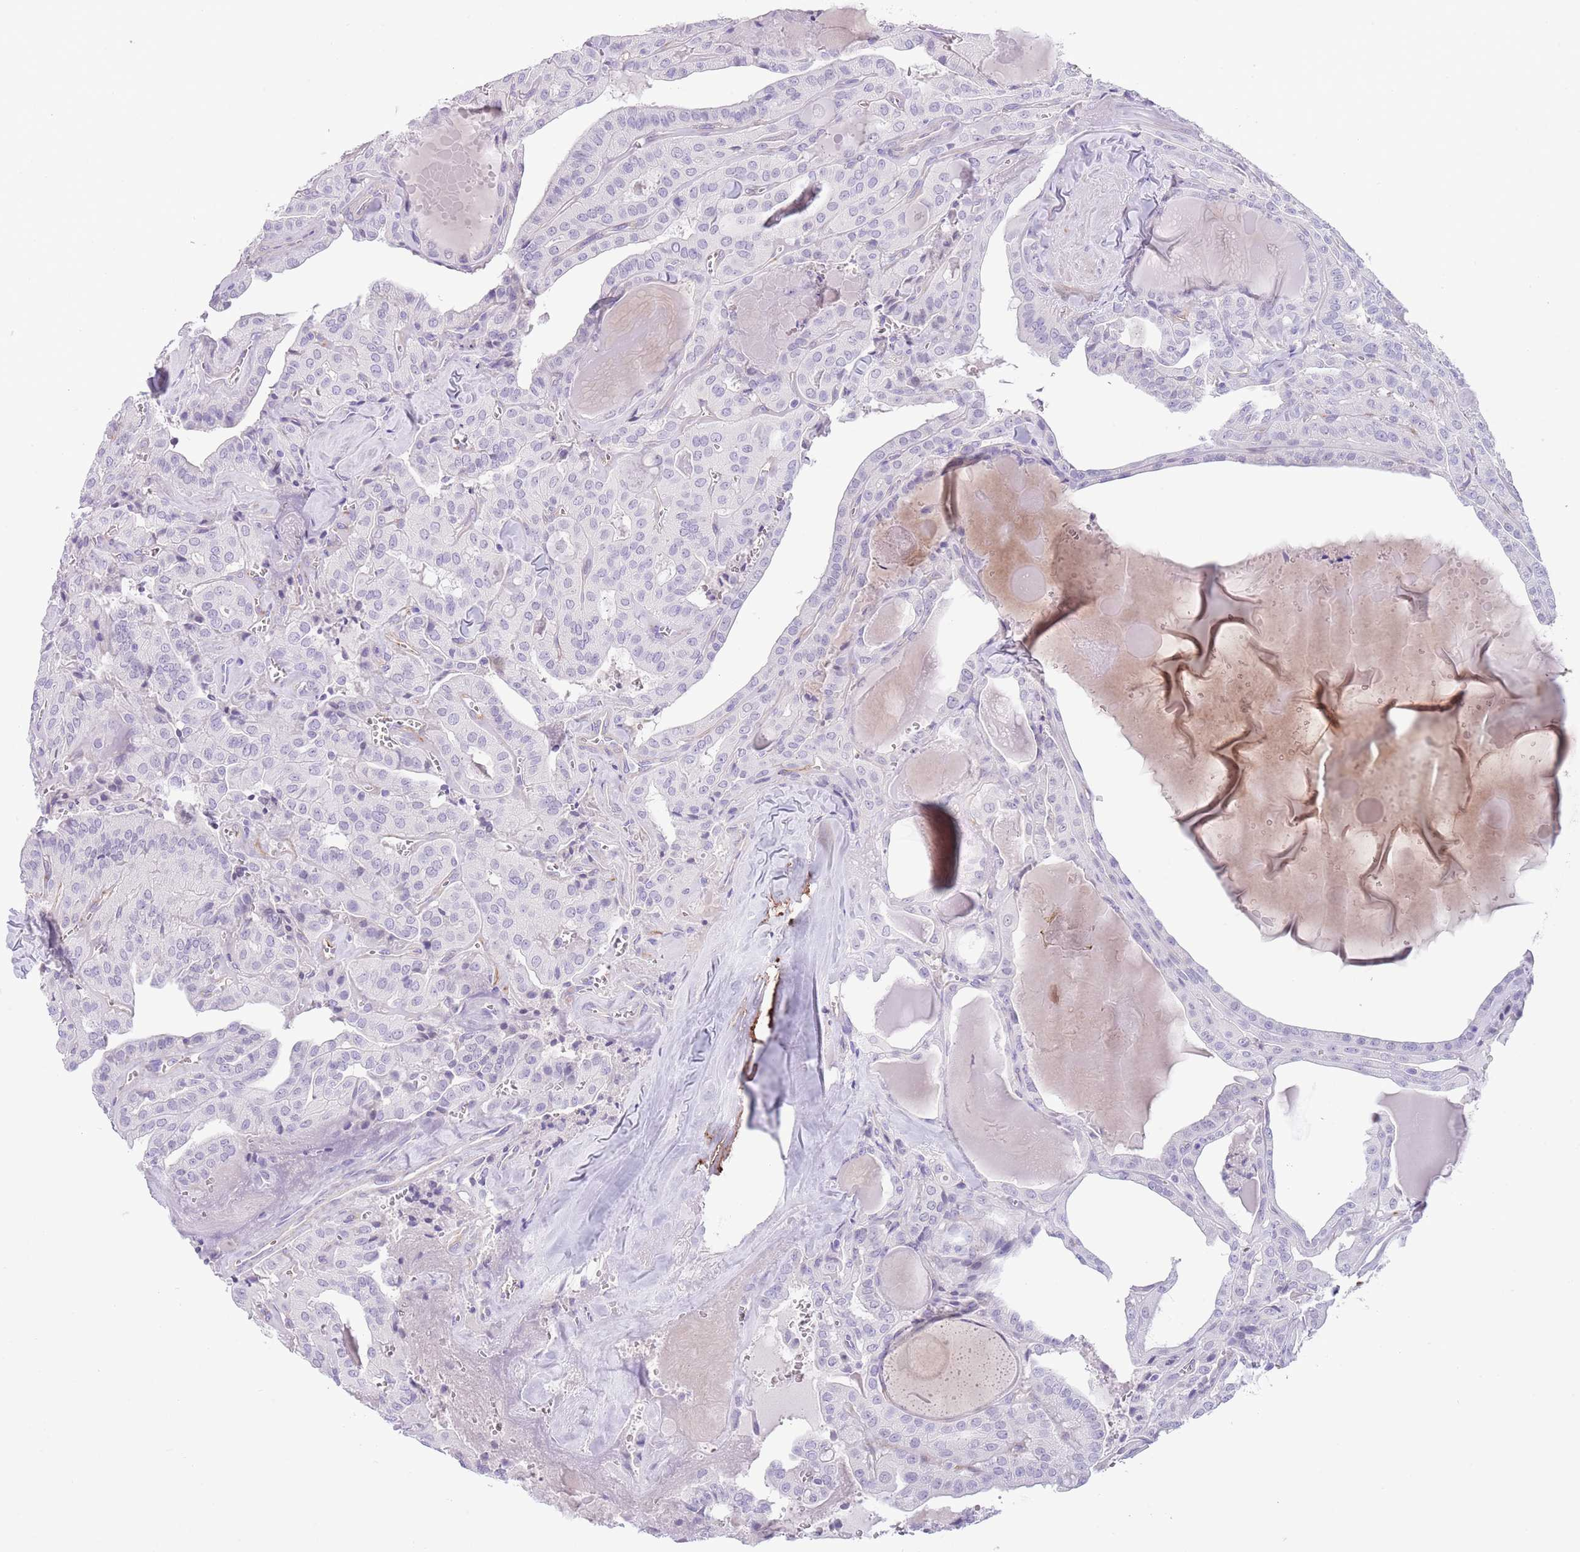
{"staining": {"intensity": "negative", "quantity": "none", "location": "none"}, "tissue": "thyroid cancer", "cell_type": "Tumor cells", "image_type": "cancer", "snomed": [{"axis": "morphology", "description": "Papillary adenocarcinoma, NOS"}, {"axis": "topography", "description": "Thyroid gland"}], "caption": "This is an immunohistochemistry image of human thyroid cancer. There is no expression in tumor cells.", "gene": "TSGA13", "patient": {"sex": "male", "age": 52}}